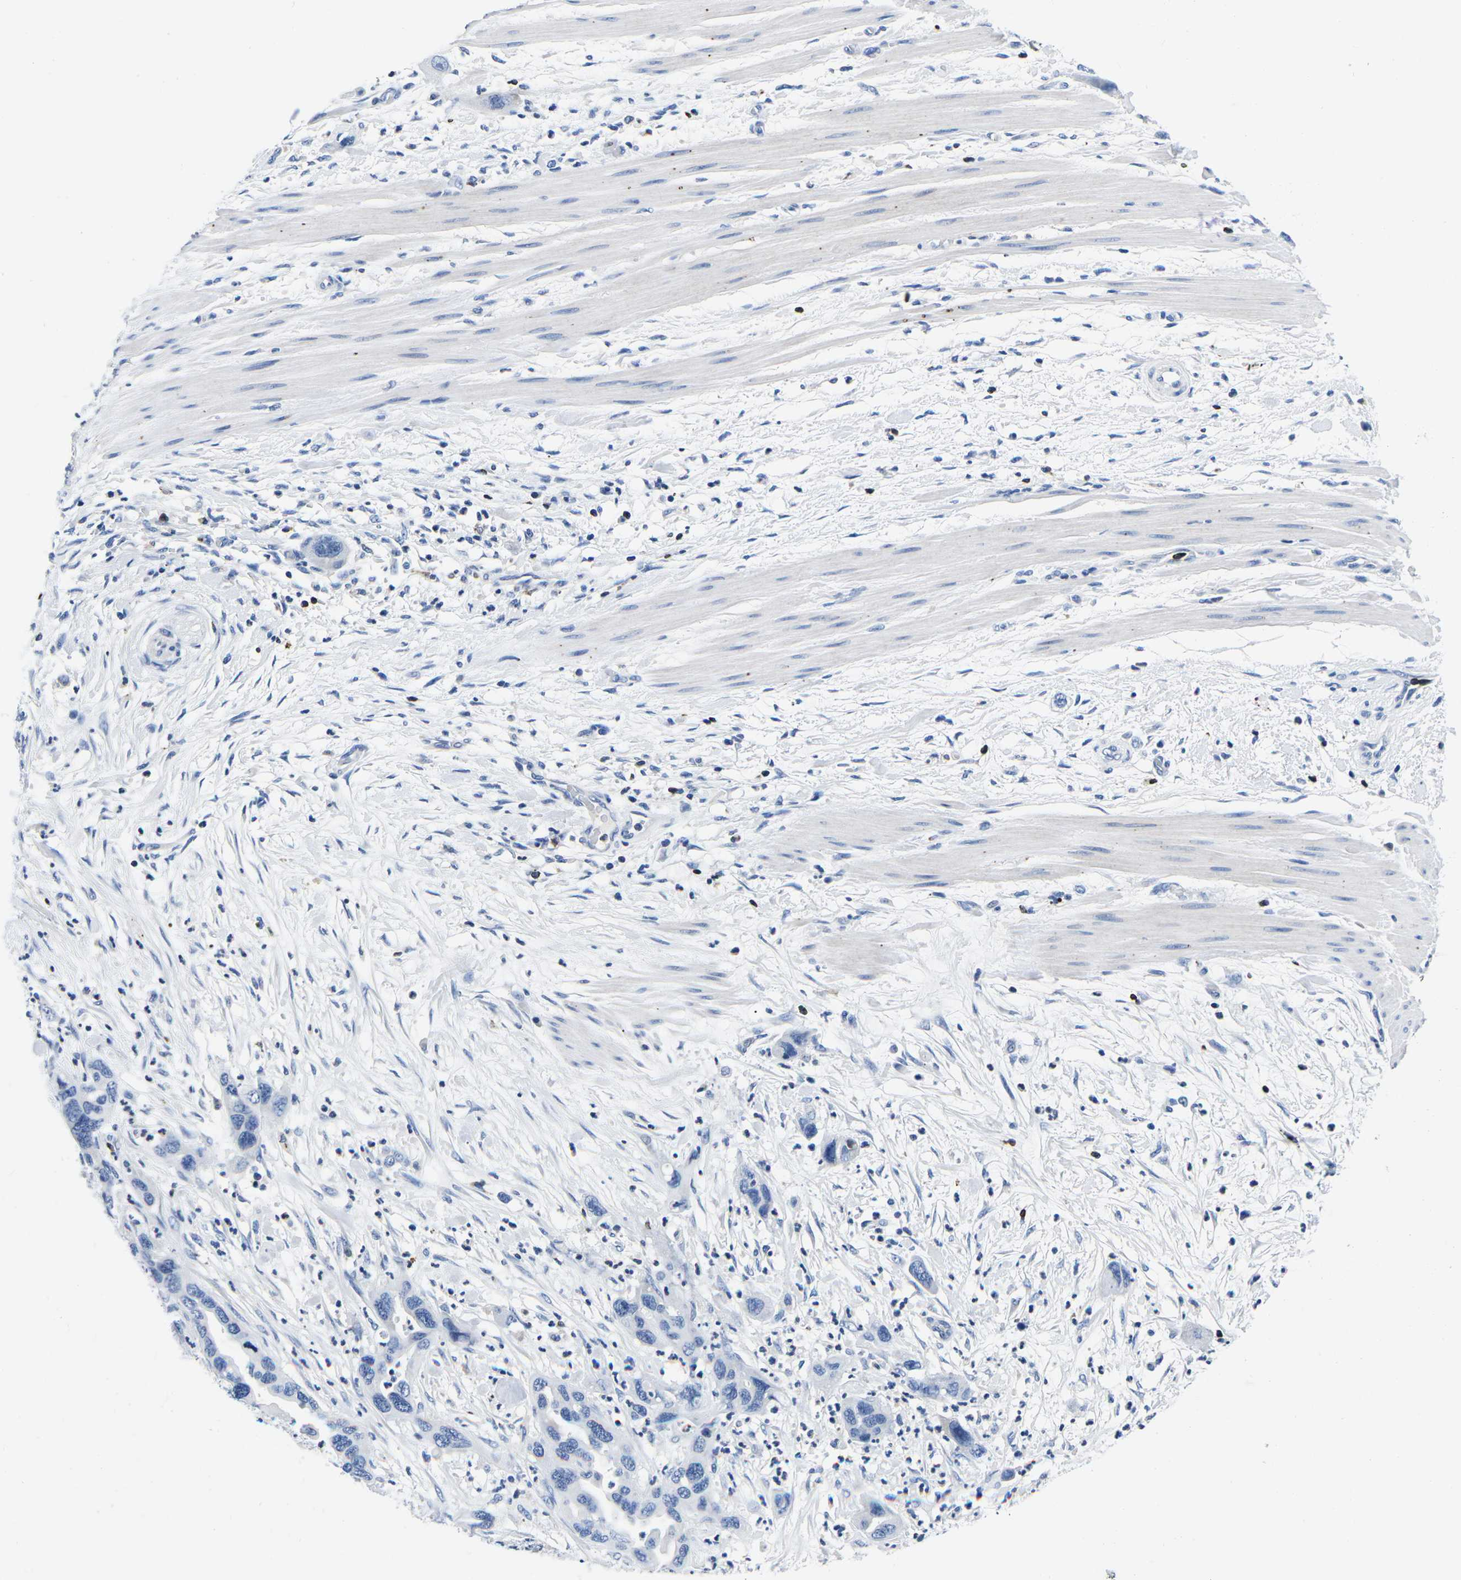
{"staining": {"intensity": "negative", "quantity": "none", "location": "none"}, "tissue": "pancreatic cancer", "cell_type": "Tumor cells", "image_type": "cancer", "snomed": [{"axis": "morphology", "description": "Adenocarcinoma, NOS"}, {"axis": "topography", "description": "Pancreas"}], "caption": "DAB (3,3'-diaminobenzidine) immunohistochemical staining of adenocarcinoma (pancreatic) exhibits no significant staining in tumor cells.", "gene": "CTSW", "patient": {"sex": "female", "age": 71}}